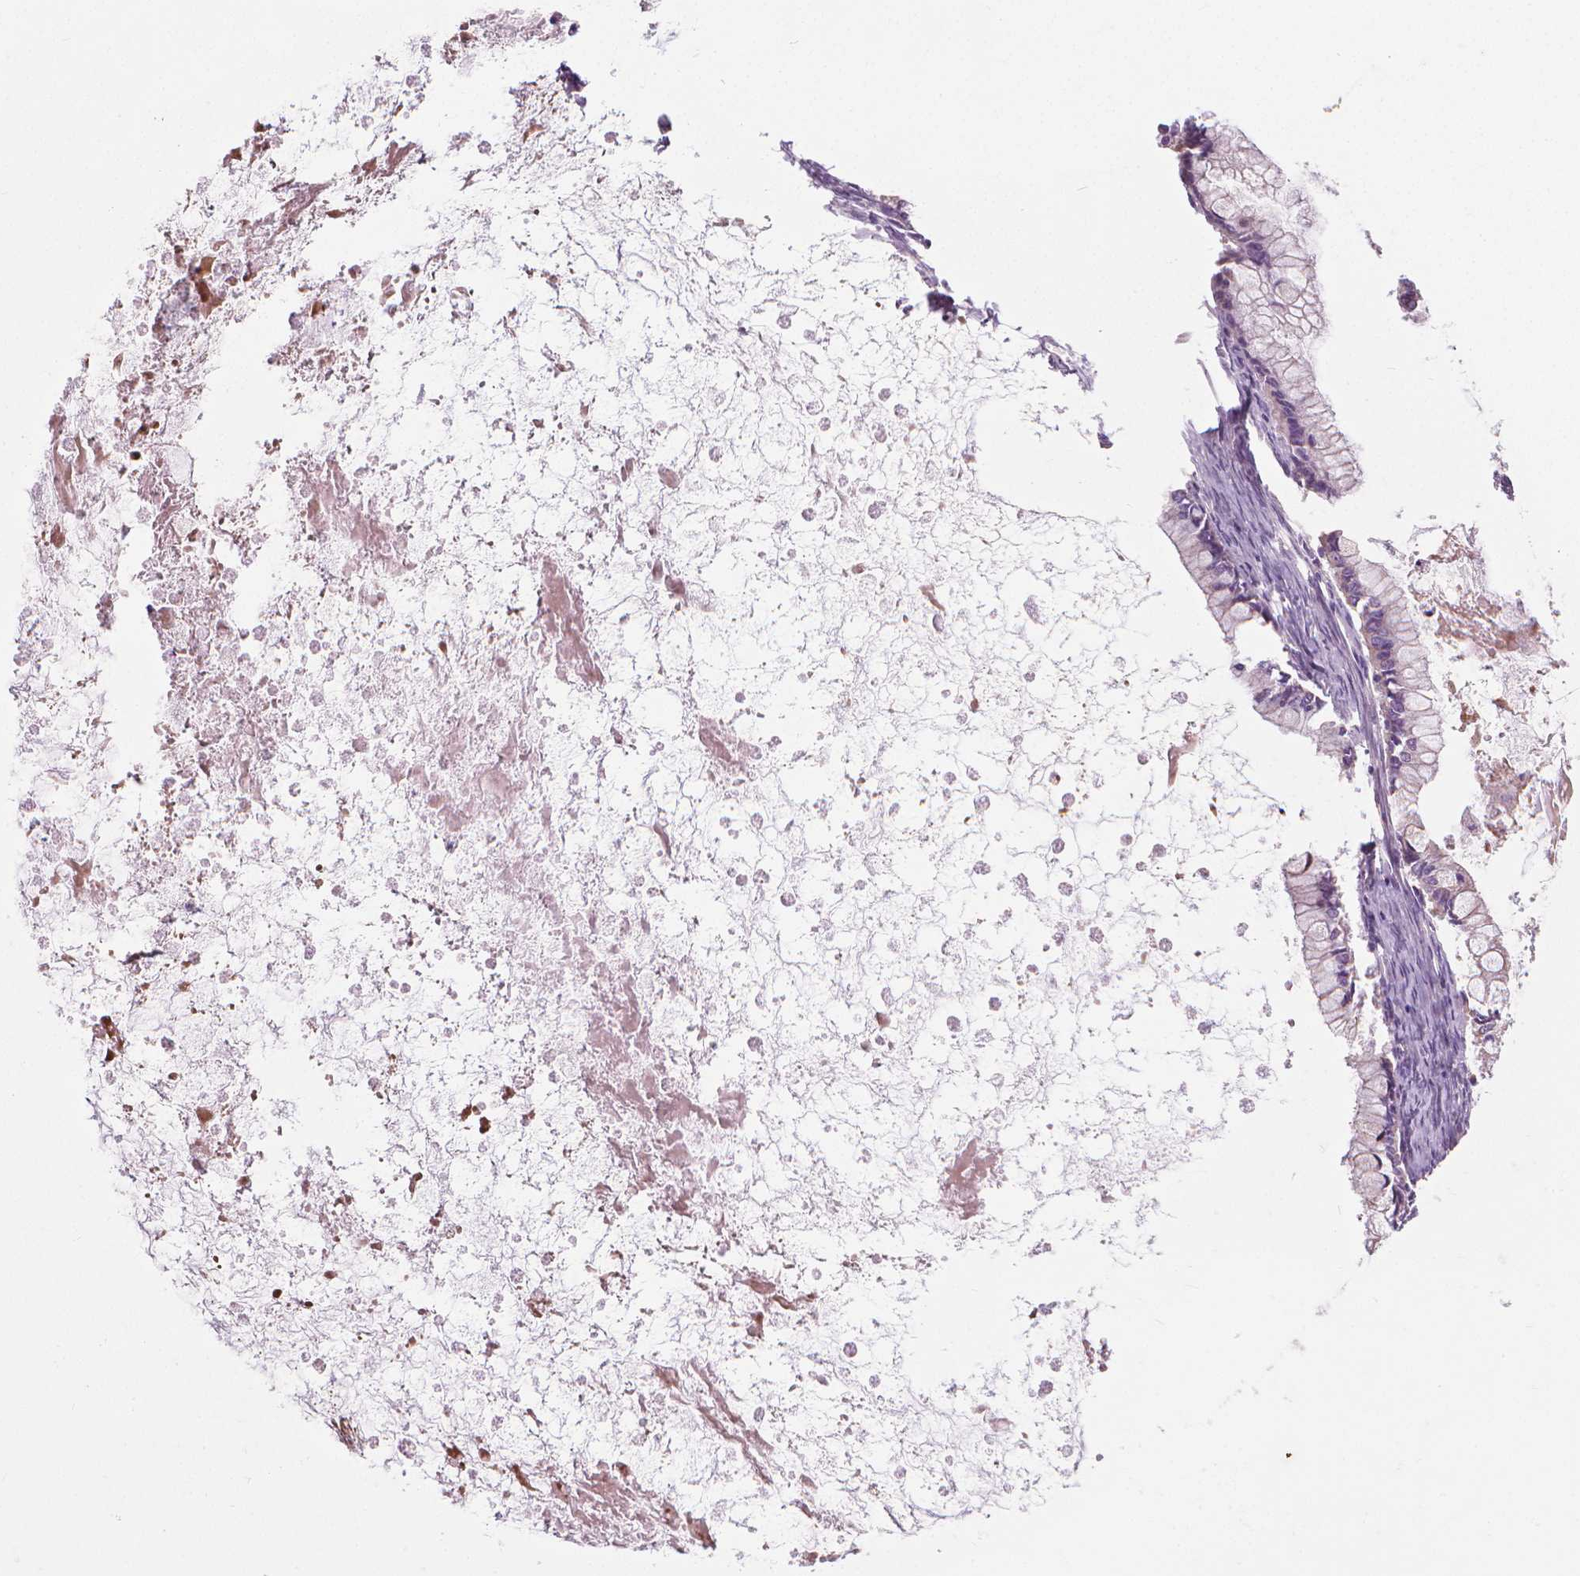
{"staining": {"intensity": "negative", "quantity": "none", "location": "none"}, "tissue": "ovarian cancer", "cell_type": "Tumor cells", "image_type": "cancer", "snomed": [{"axis": "morphology", "description": "Cystadenocarcinoma, mucinous, NOS"}, {"axis": "topography", "description": "Ovary"}], "caption": "The immunohistochemistry (IHC) micrograph has no significant positivity in tumor cells of ovarian cancer (mucinous cystadenocarcinoma) tissue.", "gene": "RIIAD1", "patient": {"sex": "female", "age": 67}}